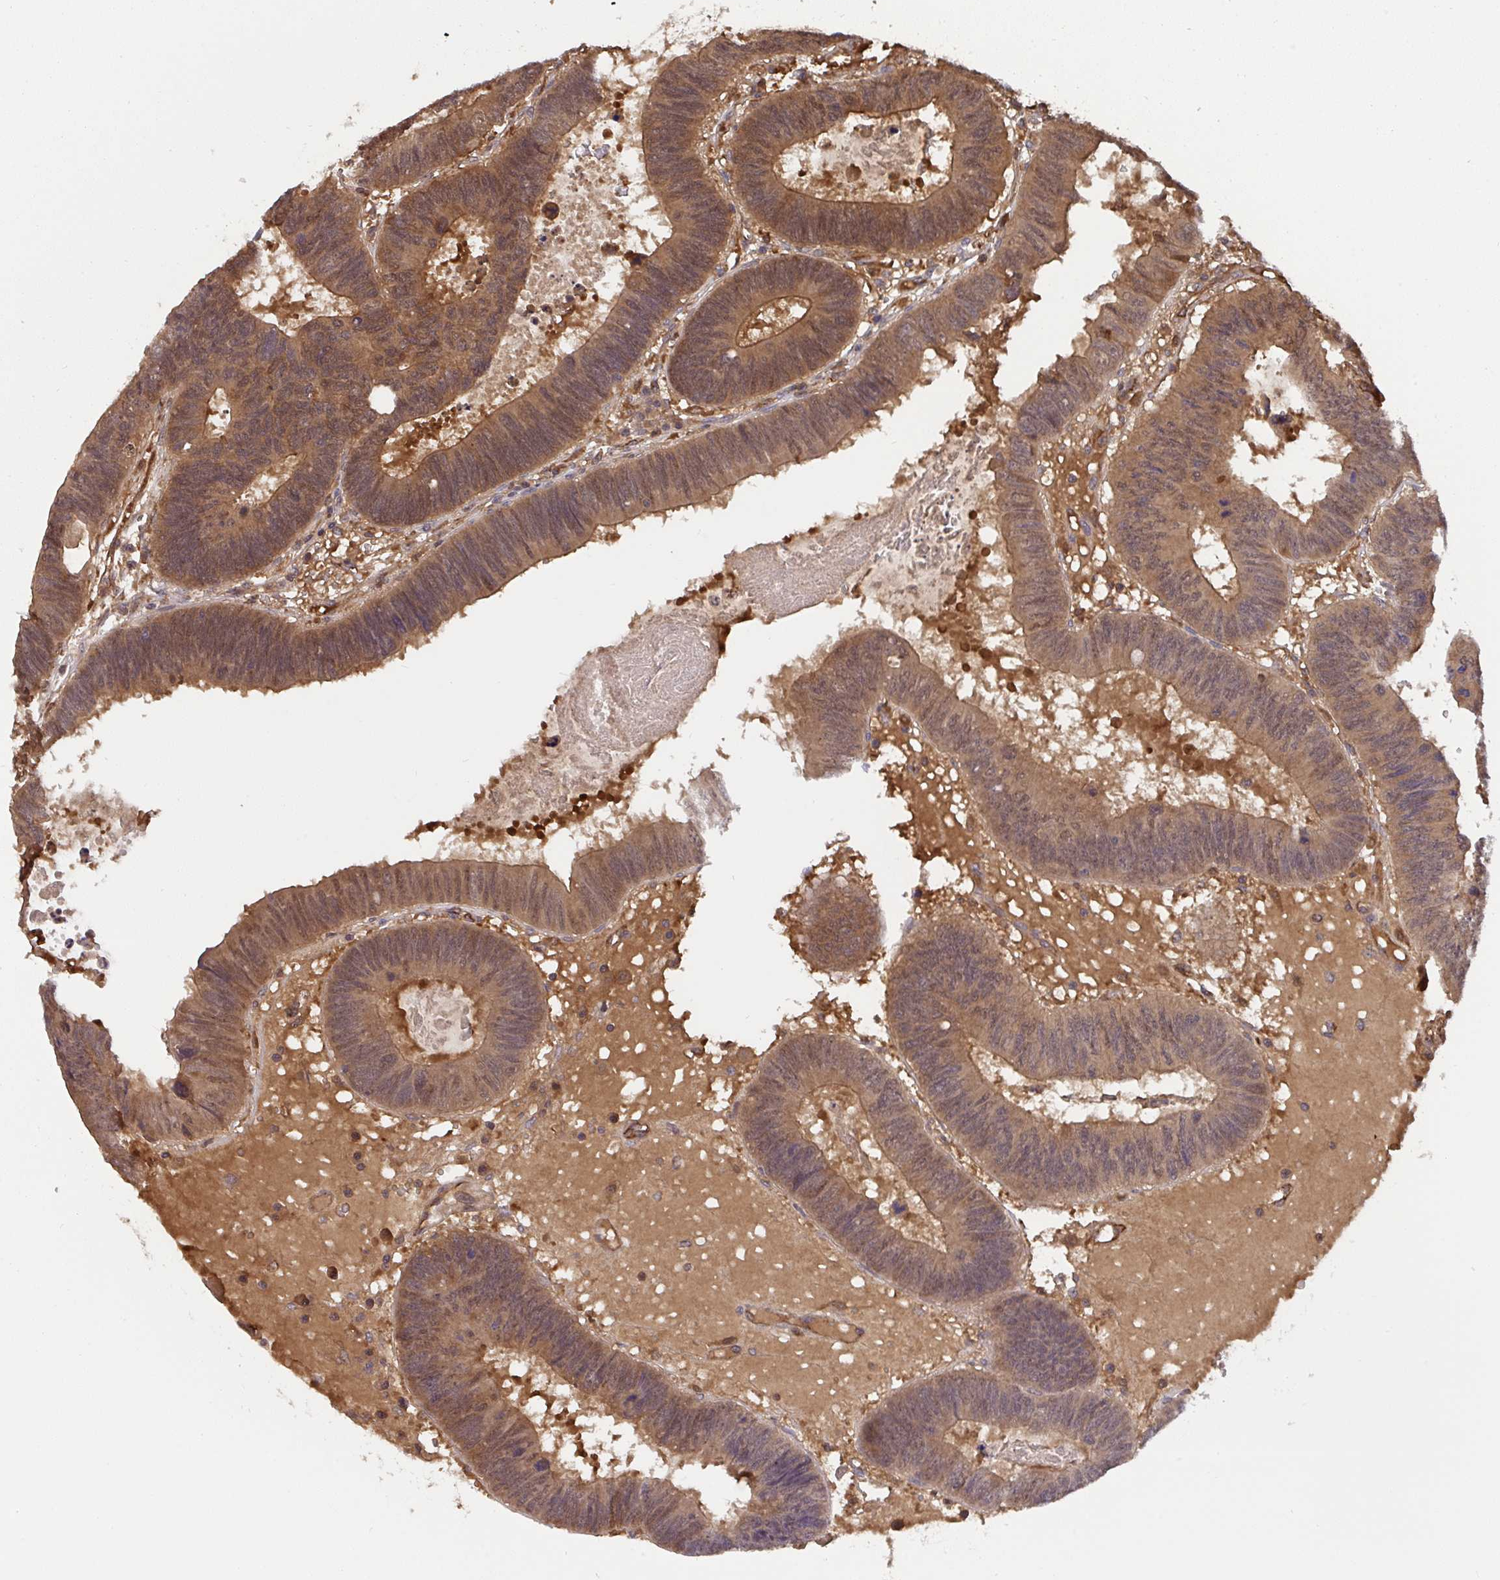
{"staining": {"intensity": "moderate", "quantity": ">75%", "location": "cytoplasmic/membranous,nuclear"}, "tissue": "colorectal cancer", "cell_type": "Tumor cells", "image_type": "cancer", "snomed": [{"axis": "morphology", "description": "Adenocarcinoma, NOS"}, {"axis": "topography", "description": "Colon"}], "caption": "Brown immunohistochemical staining in adenocarcinoma (colorectal) displays moderate cytoplasmic/membranous and nuclear expression in approximately >75% of tumor cells.", "gene": "TIGAR", "patient": {"sex": "male", "age": 62}}